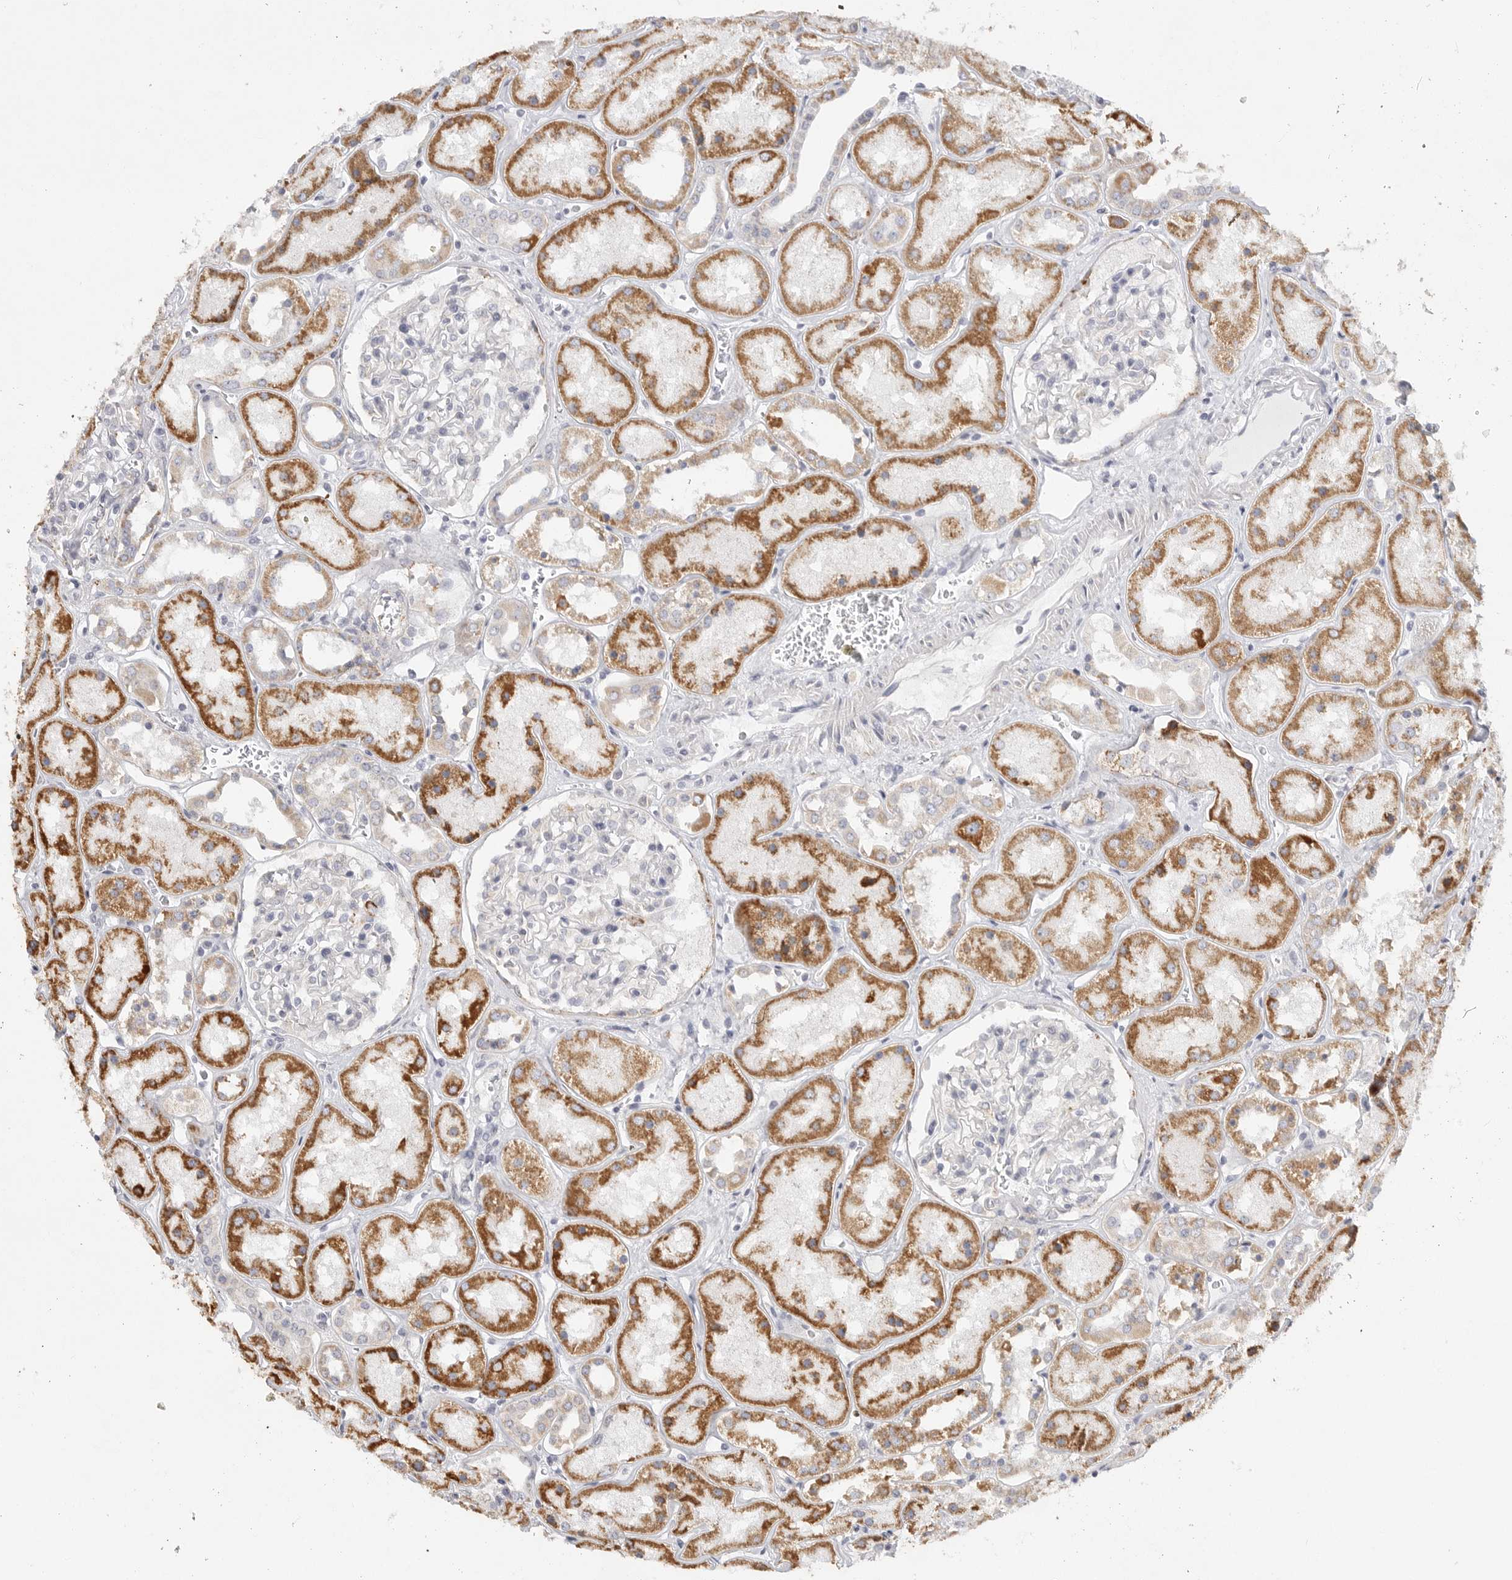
{"staining": {"intensity": "negative", "quantity": "none", "location": "none"}, "tissue": "kidney", "cell_type": "Cells in glomeruli", "image_type": "normal", "snomed": [{"axis": "morphology", "description": "Normal tissue, NOS"}, {"axis": "topography", "description": "Kidney"}], "caption": "A micrograph of human kidney is negative for staining in cells in glomeruli. (DAB IHC visualized using brightfield microscopy, high magnification).", "gene": "ELP3", "patient": {"sex": "male", "age": 70}}